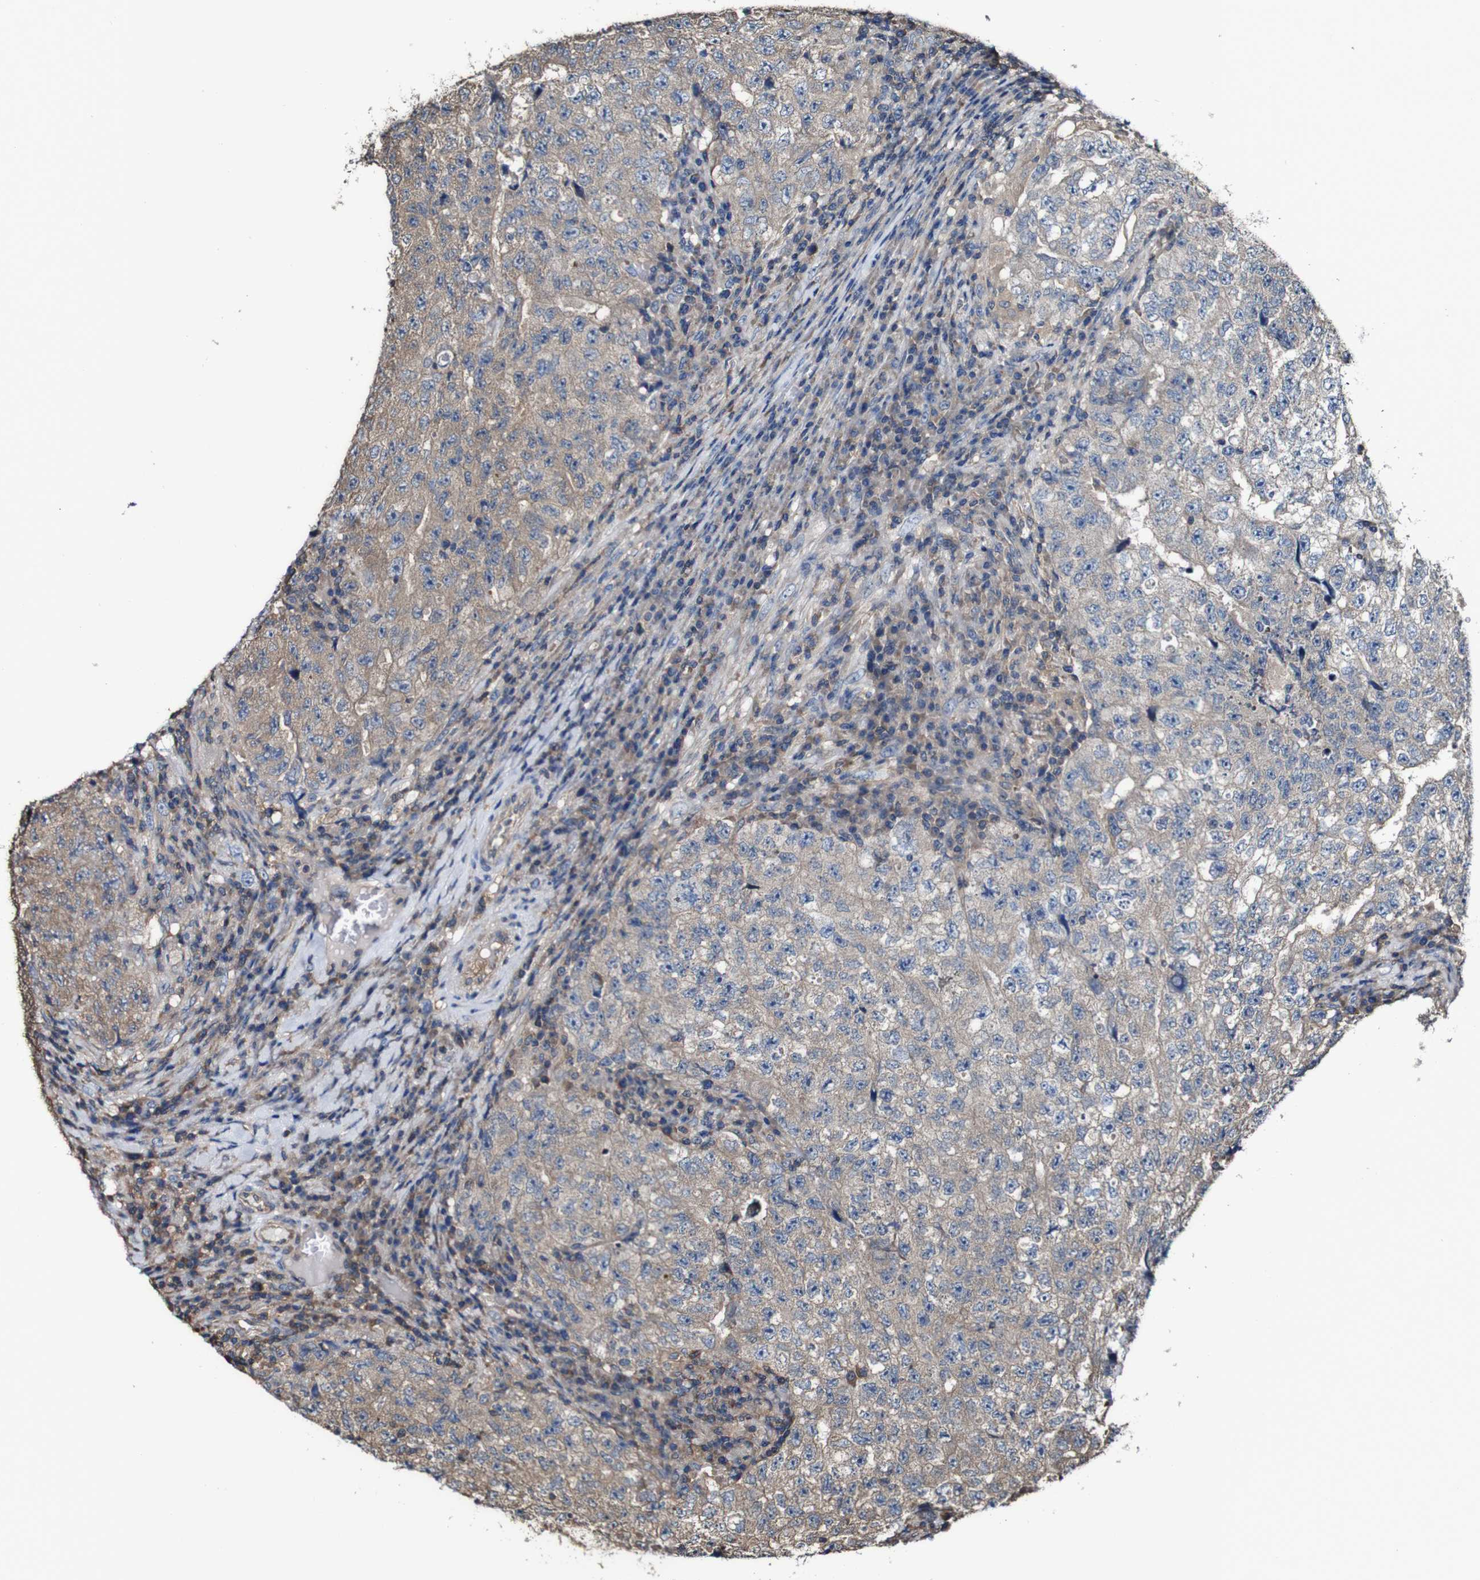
{"staining": {"intensity": "weak", "quantity": ">75%", "location": "cytoplasmic/membranous"}, "tissue": "testis cancer", "cell_type": "Tumor cells", "image_type": "cancer", "snomed": [{"axis": "morphology", "description": "Necrosis, NOS"}, {"axis": "morphology", "description": "Carcinoma, Embryonal, NOS"}, {"axis": "topography", "description": "Testis"}], "caption": "An image of testis embryonal carcinoma stained for a protein exhibits weak cytoplasmic/membranous brown staining in tumor cells. The staining is performed using DAB brown chromogen to label protein expression. The nuclei are counter-stained blue using hematoxylin.", "gene": "PTPRR", "patient": {"sex": "male", "age": 19}}